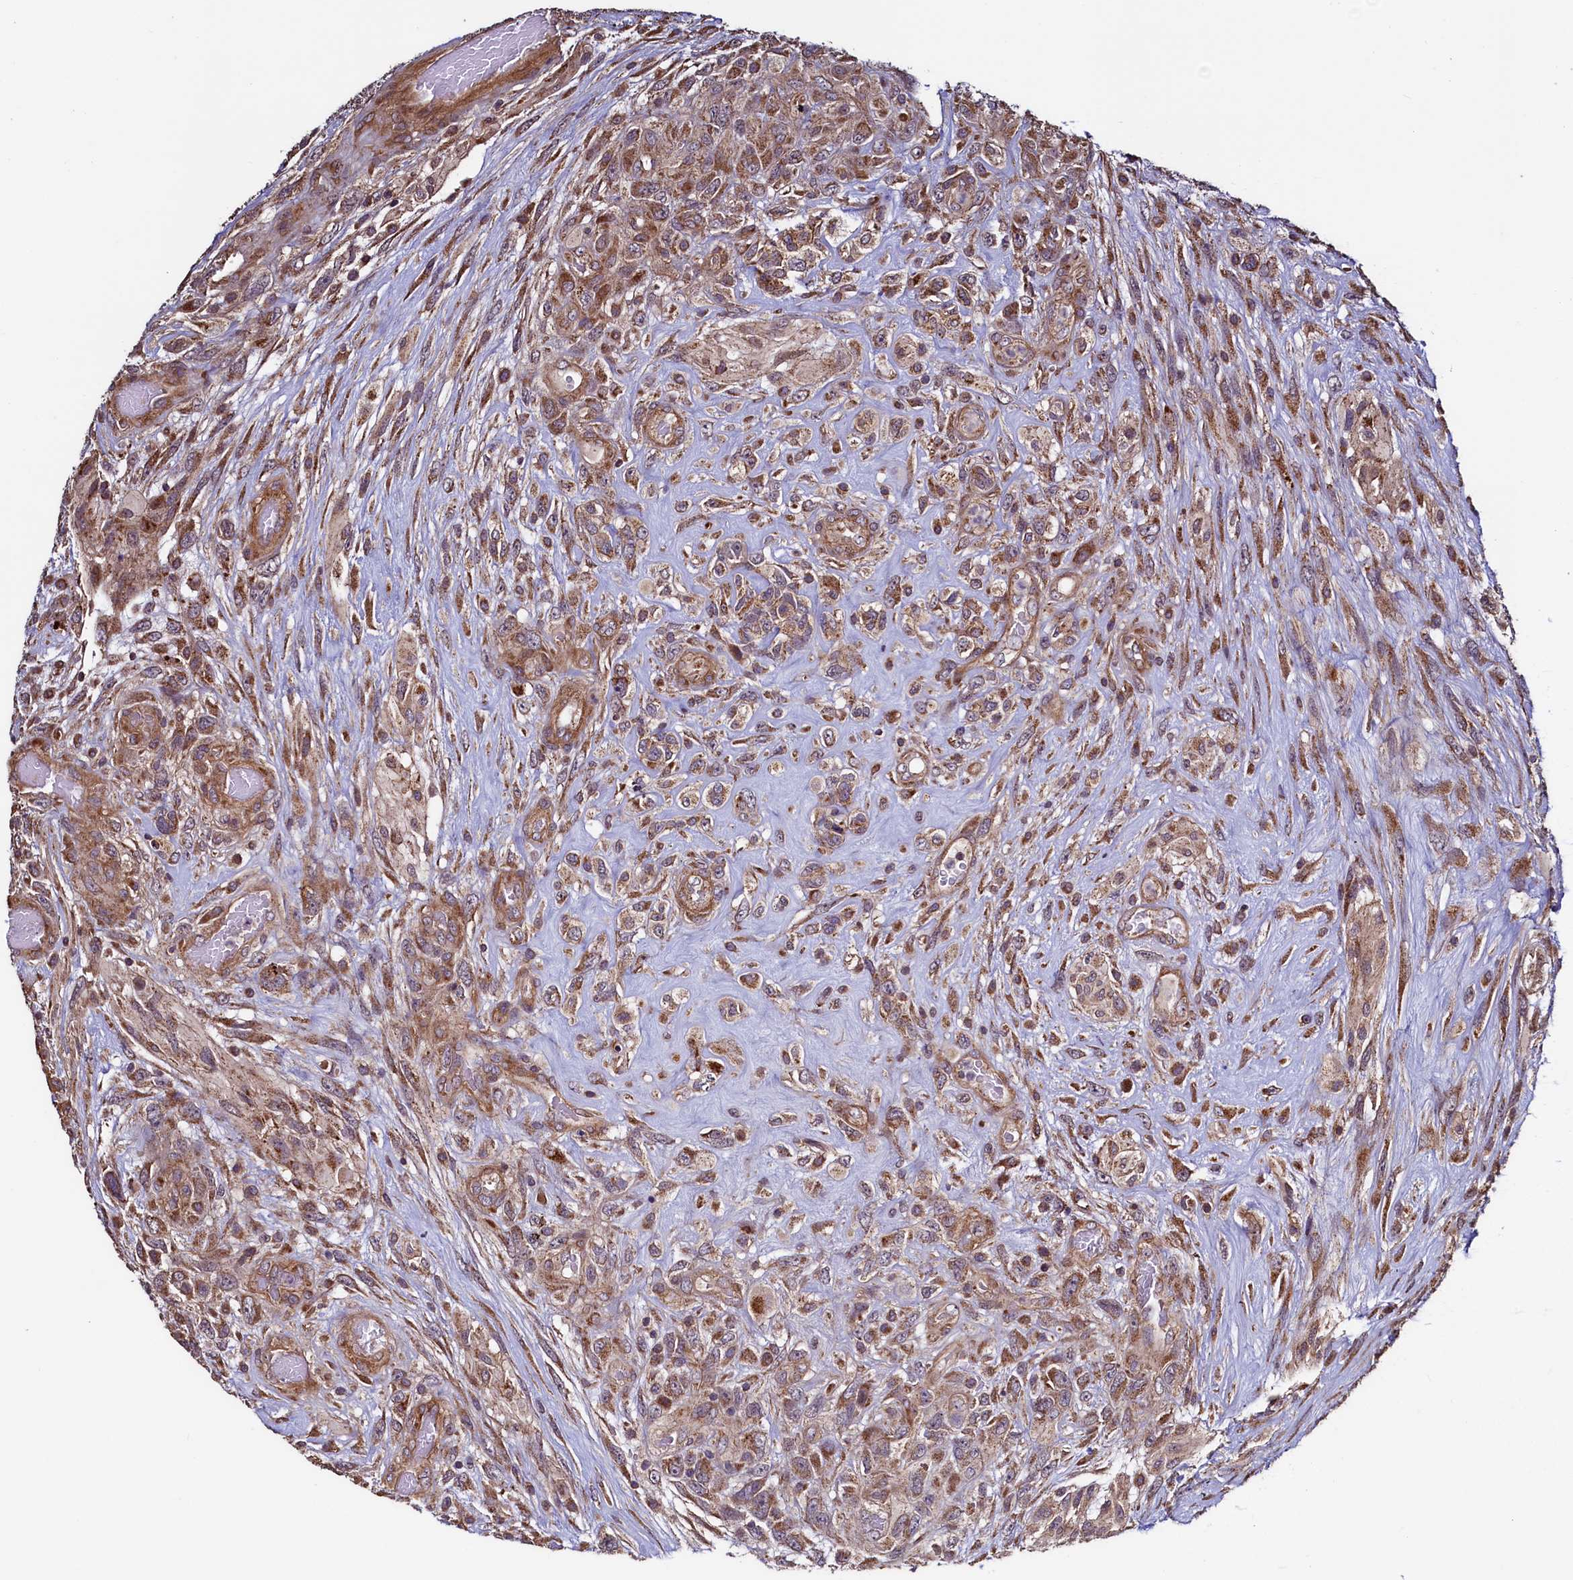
{"staining": {"intensity": "moderate", "quantity": ">75%", "location": "cytoplasmic/membranous"}, "tissue": "glioma", "cell_type": "Tumor cells", "image_type": "cancer", "snomed": [{"axis": "morphology", "description": "Glioma, malignant, High grade"}, {"axis": "topography", "description": "Brain"}], "caption": "IHC (DAB (3,3'-diaminobenzidine)) staining of human glioma reveals moderate cytoplasmic/membranous protein positivity in about >75% of tumor cells.", "gene": "RBFA", "patient": {"sex": "male", "age": 61}}